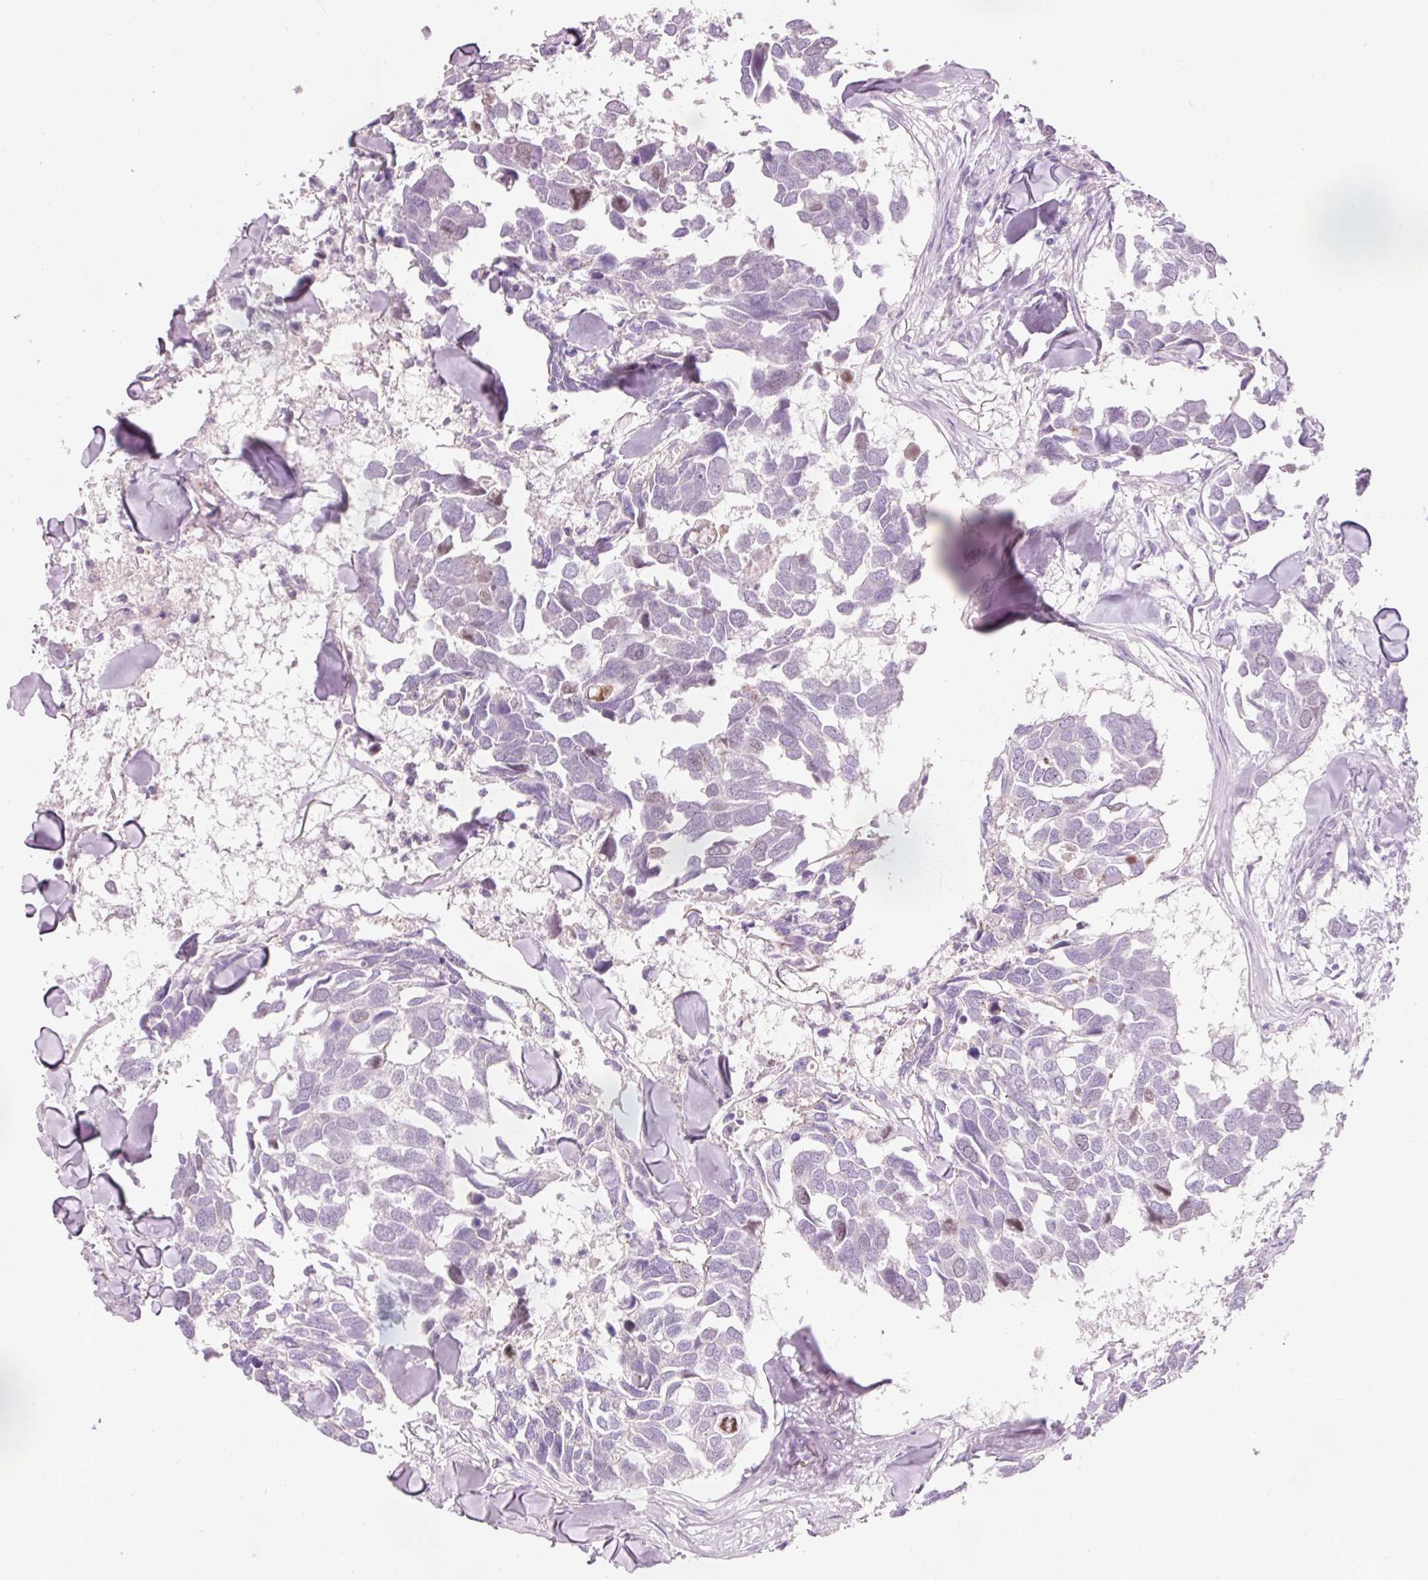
{"staining": {"intensity": "negative", "quantity": "none", "location": "none"}, "tissue": "breast cancer", "cell_type": "Tumor cells", "image_type": "cancer", "snomed": [{"axis": "morphology", "description": "Duct carcinoma"}, {"axis": "topography", "description": "Breast"}], "caption": "Image shows no significant protein staining in tumor cells of breast cancer.", "gene": "DHRS11", "patient": {"sex": "female", "age": 83}}